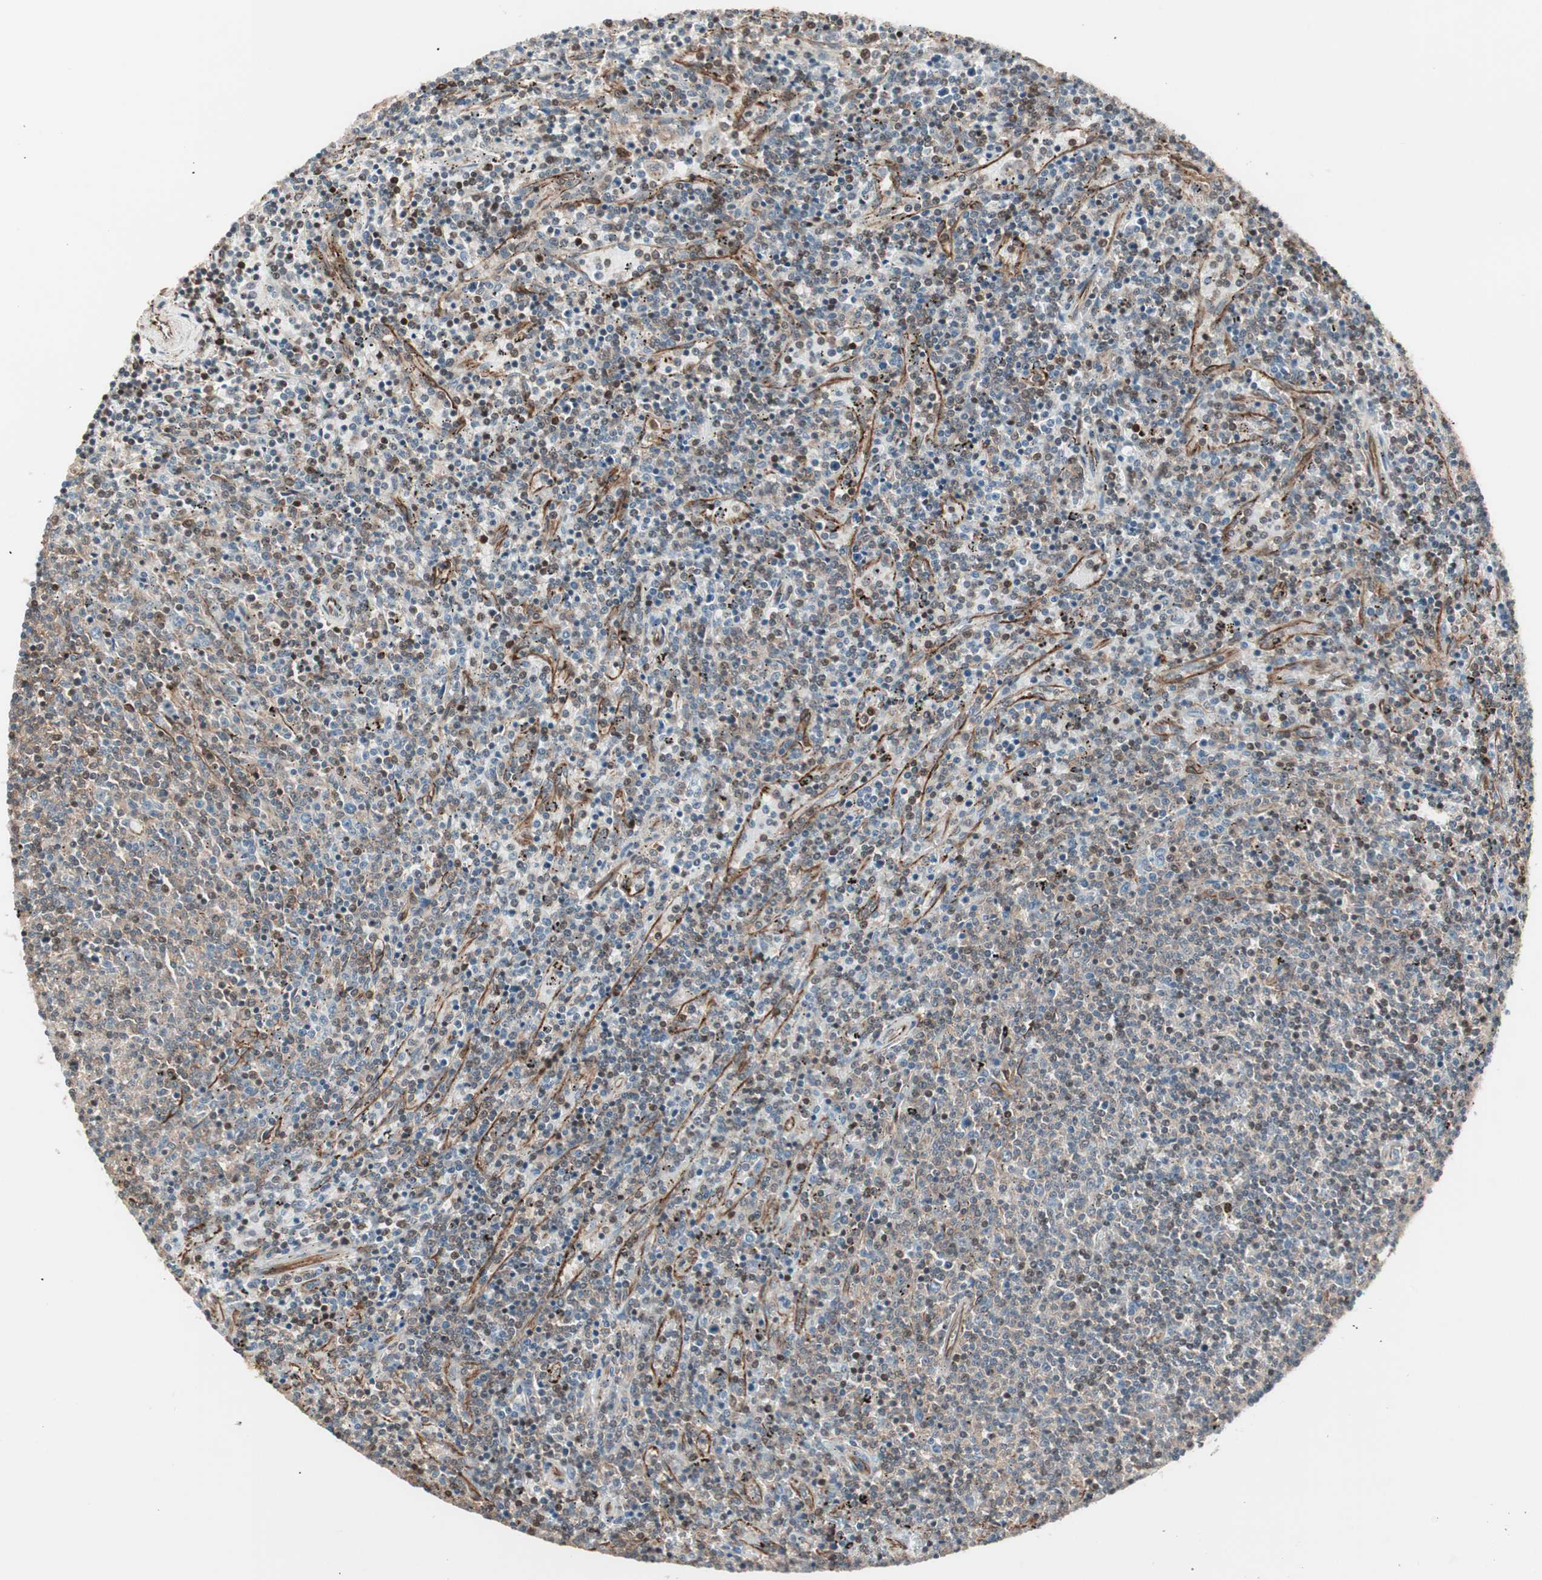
{"staining": {"intensity": "weak", "quantity": "25%-75%", "location": "cytoplasmic/membranous"}, "tissue": "lymphoma", "cell_type": "Tumor cells", "image_type": "cancer", "snomed": [{"axis": "morphology", "description": "Malignant lymphoma, non-Hodgkin's type, Low grade"}, {"axis": "topography", "description": "Spleen"}], "caption": "This is an image of immunohistochemistry staining of low-grade malignant lymphoma, non-Hodgkin's type, which shows weak expression in the cytoplasmic/membranous of tumor cells.", "gene": "MAD2L2", "patient": {"sex": "female", "age": 50}}